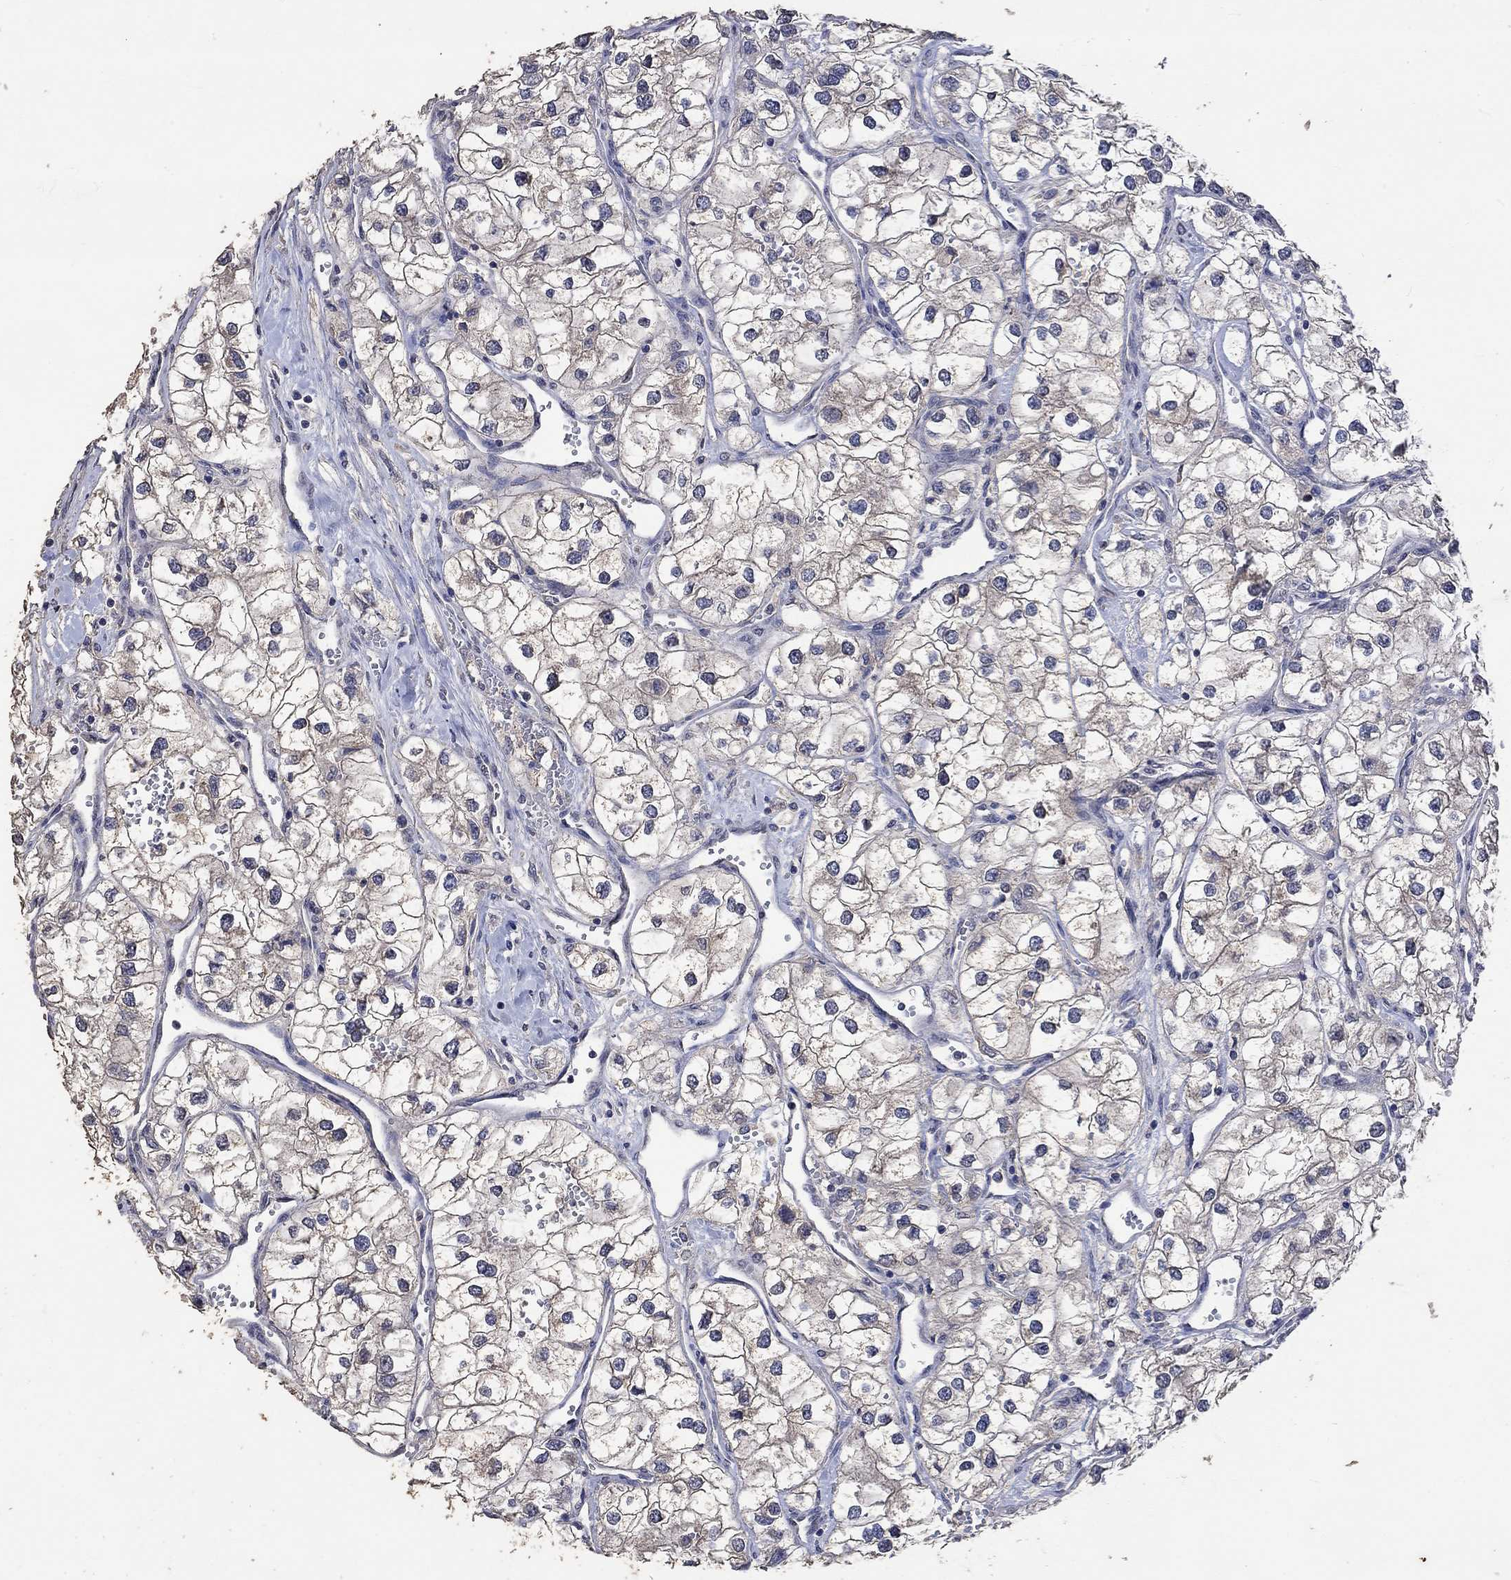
{"staining": {"intensity": "weak", "quantity": ">75%", "location": "cytoplasmic/membranous"}, "tissue": "renal cancer", "cell_type": "Tumor cells", "image_type": "cancer", "snomed": [{"axis": "morphology", "description": "Adenocarcinoma, NOS"}, {"axis": "topography", "description": "Kidney"}], "caption": "A brown stain shows weak cytoplasmic/membranous expression of a protein in renal adenocarcinoma tumor cells.", "gene": "PTPN20", "patient": {"sex": "male", "age": 59}}